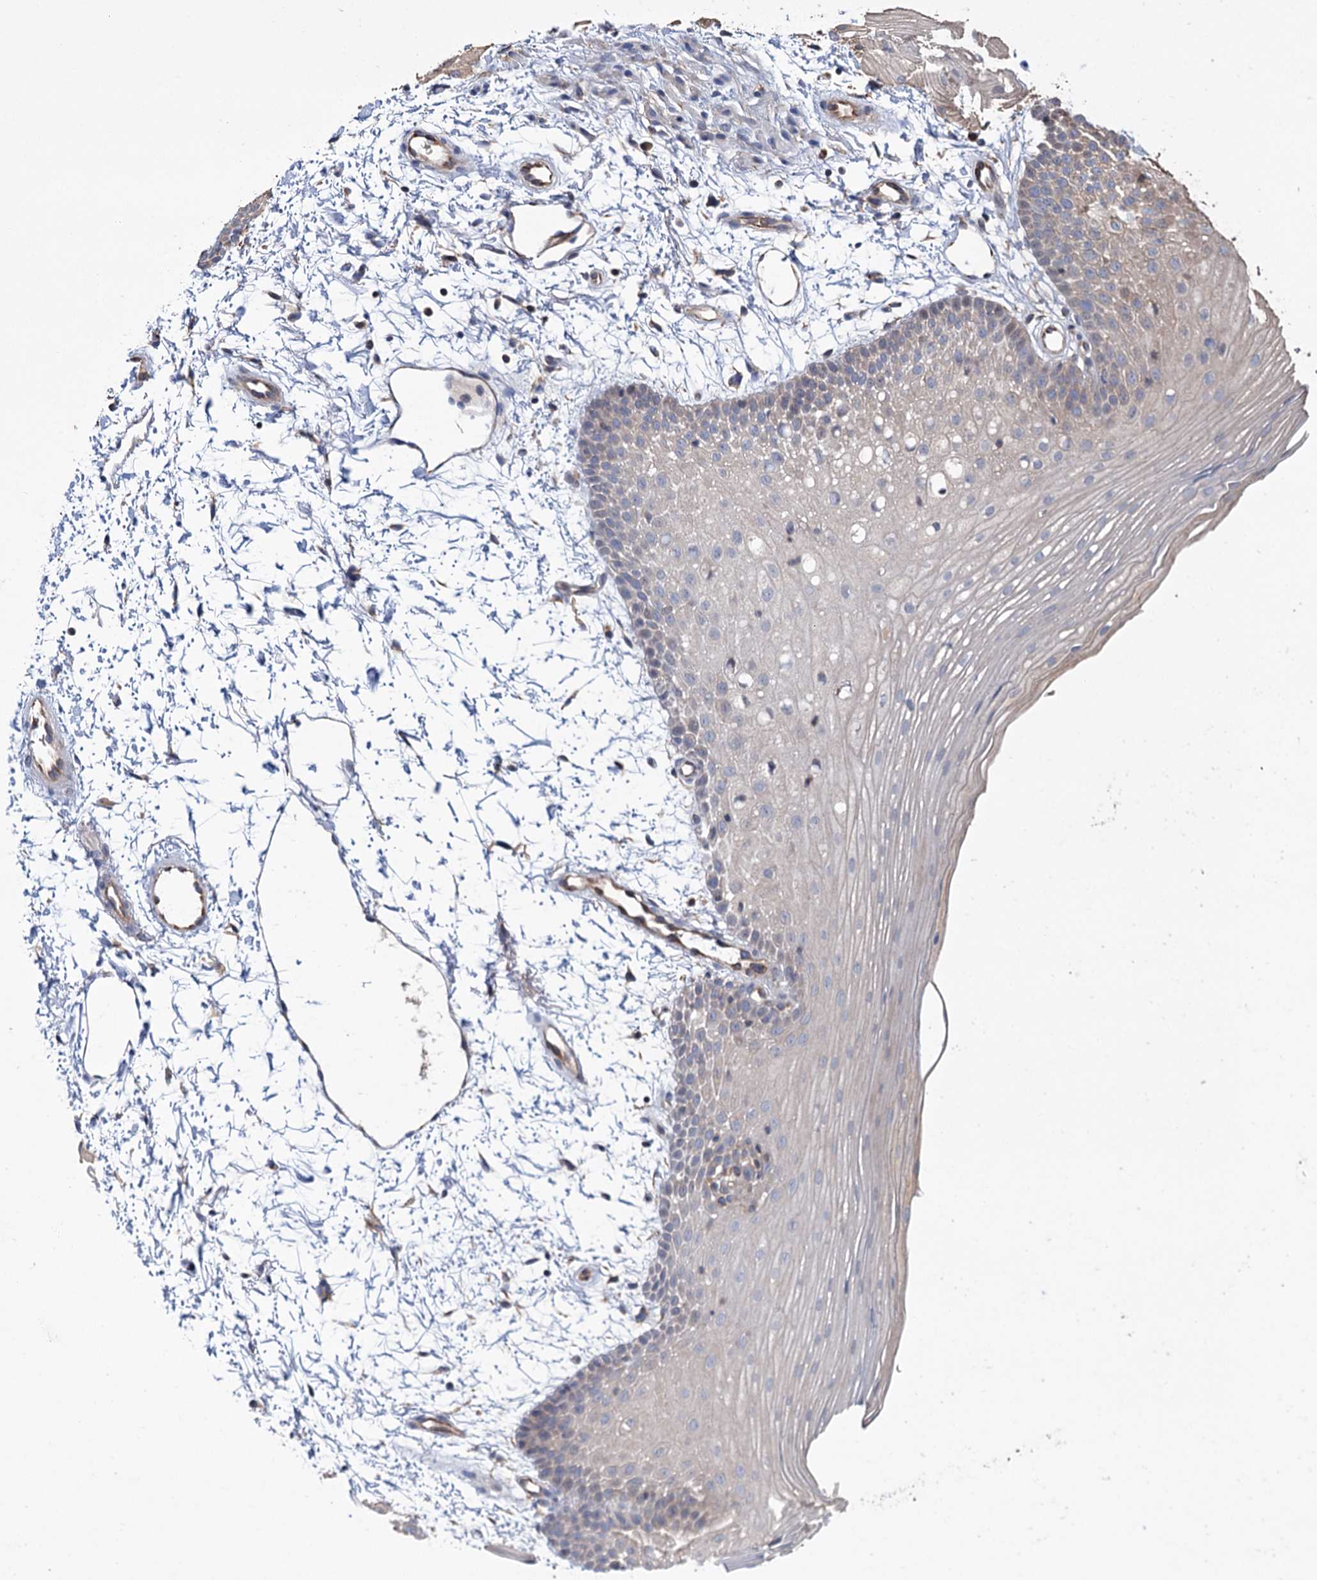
{"staining": {"intensity": "negative", "quantity": "none", "location": "none"}, "tissue": "oral mucosa", "cell_type": "Squamous epithelial cells", "image_type": "normal", "snomed": [{"axis": "morphology", "description": "Normal tissue, NOS"}, {"axis": "topography", "description": "Oral tissue"}], "caption": "This is an IHC micrograph of benign oral mucosa. There is no expression in squamous epithelial cells.", "gene": "MTRR", "patient": {"sex": "male", "age": 68}}